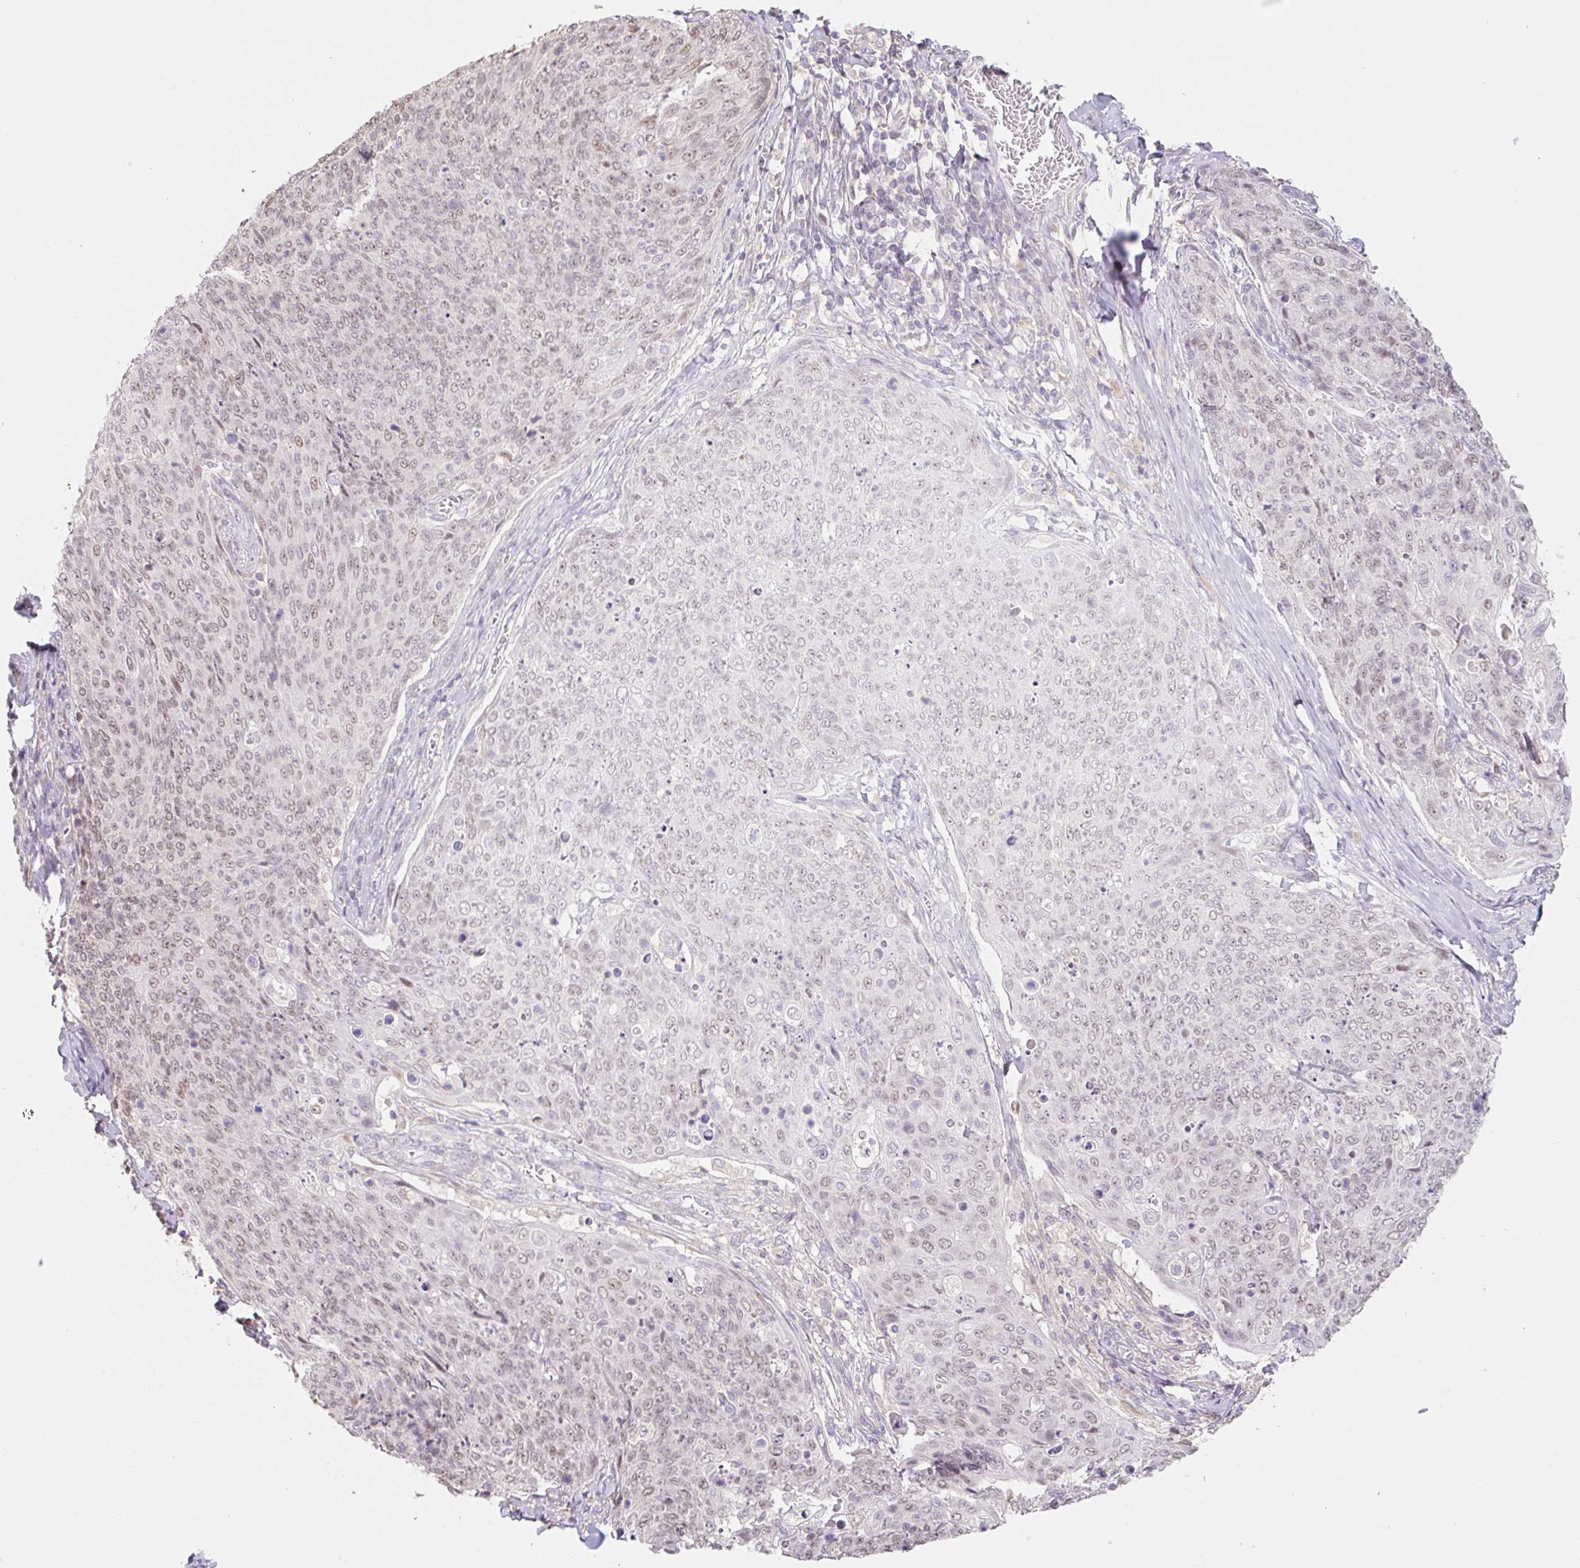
{"staining": {"intensity": "weak", "quantity": ">75%", "location": "nuclear"}, "tissue": "skin cancer", "cell_type": "Tumor cells", "image_type": "cancer", "snomed": [{"axis": "morphology", "description": "Squamous cell carcinoma, NOS"}, {"axis": "topography", "description": "Skin"}, {"axis": "topography", "description": "Vulva"}], "caption": "The histopathology image displays immunohistochemical staining of skin squamous cell carcinoma. There is weak nuclear staining is identified in about >75% of tumor cells.", "gene": "MIA2", "patient": {"sex": "female", "age": 85}}